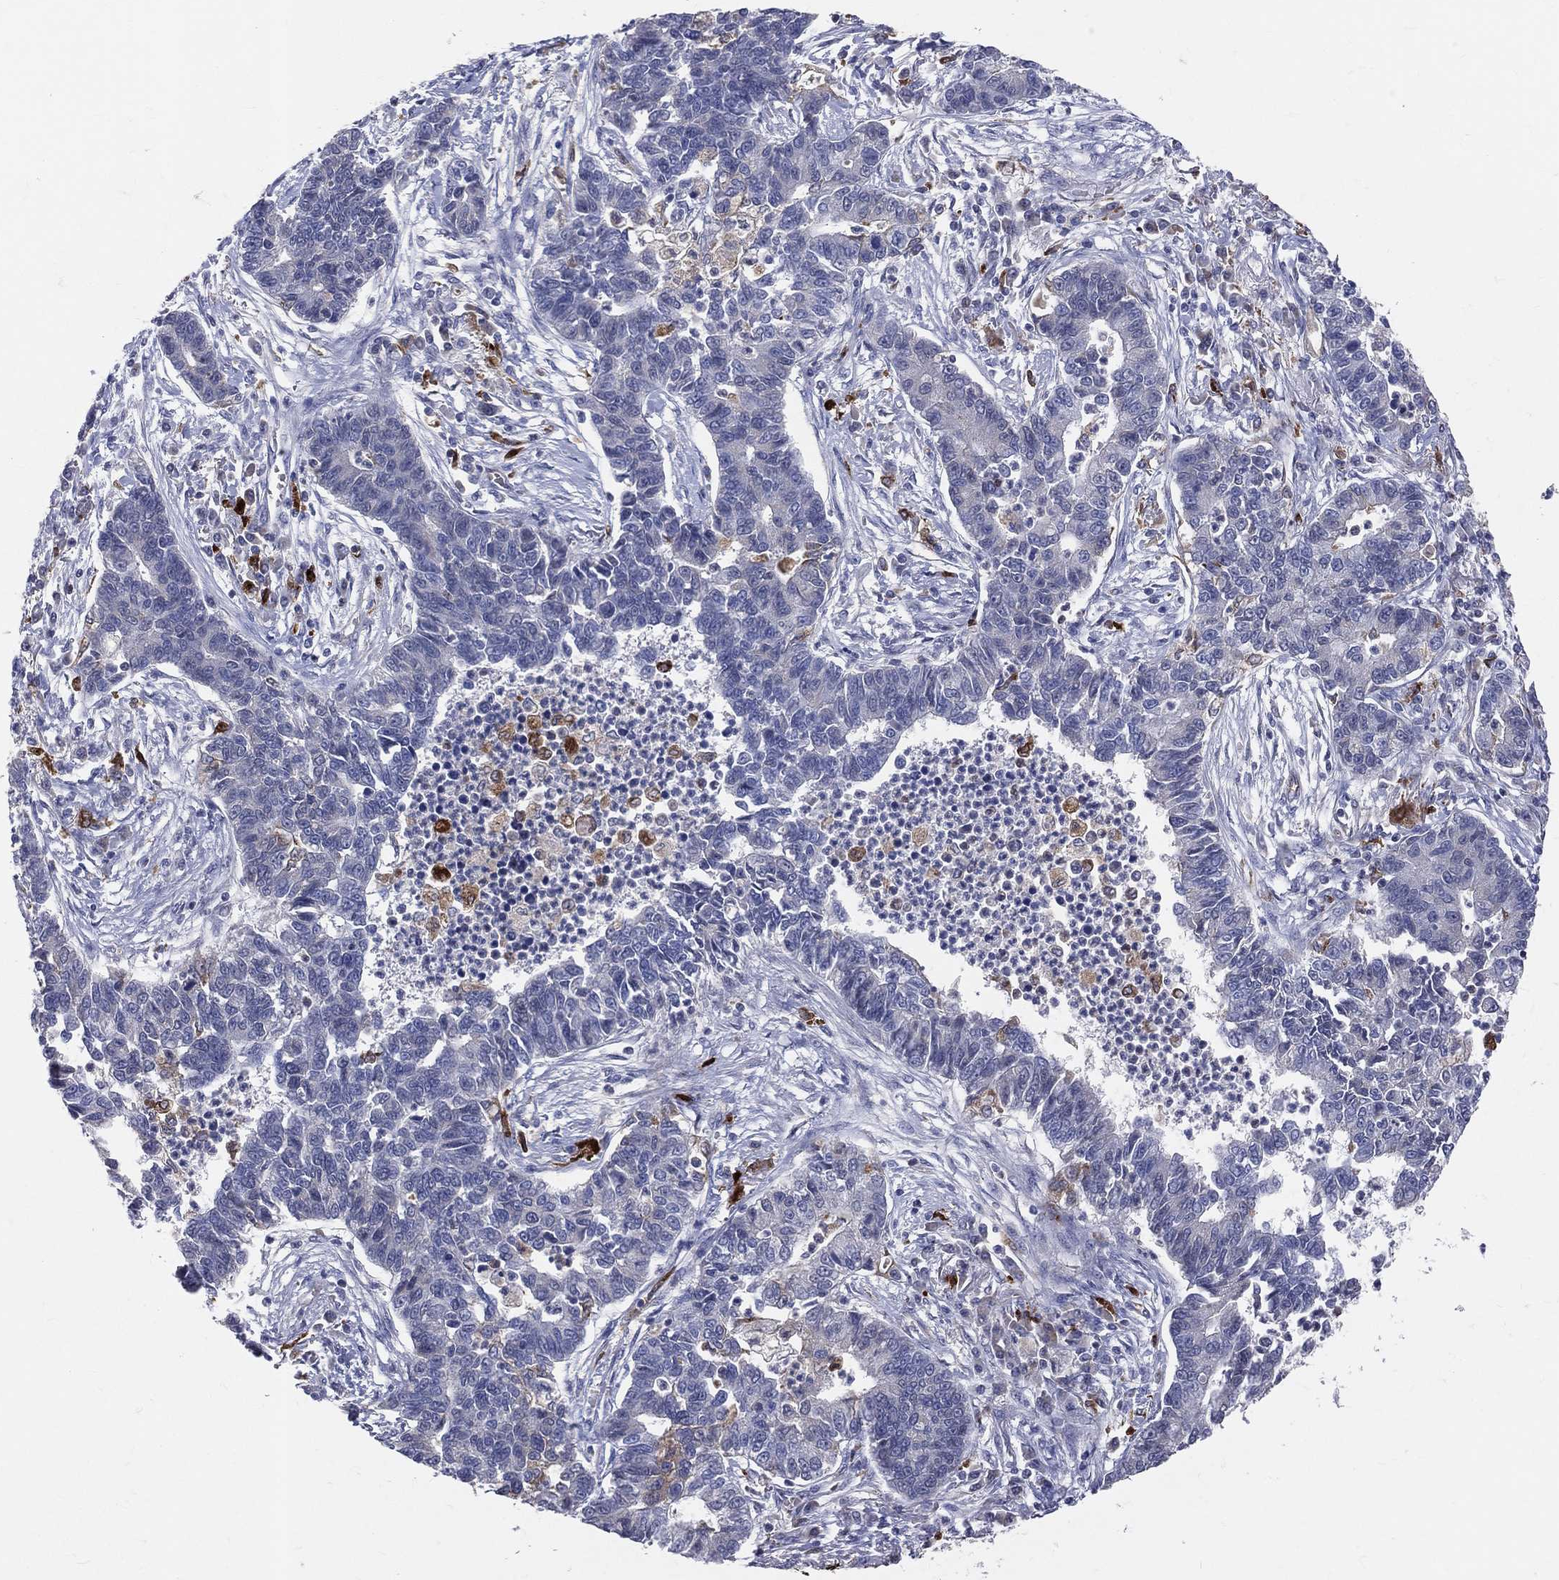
{"staining": {"intensity": "negative", "quantity": "none", "location": "none"}, "tissue": "lung cancer", "cell_type": "Tumor cells", "image_type": "cancer", "snomed": [{"axis": "morphology", "description": "Adenocarcinoma, NOS"}, {"axis": "topography", "description": "Lung"}], "caption": "Tumor cells show no significant protein positivity in adenocarcinoma (lung).", "gene": "CD74", "patient": {"sex": "female", "age": 57}}